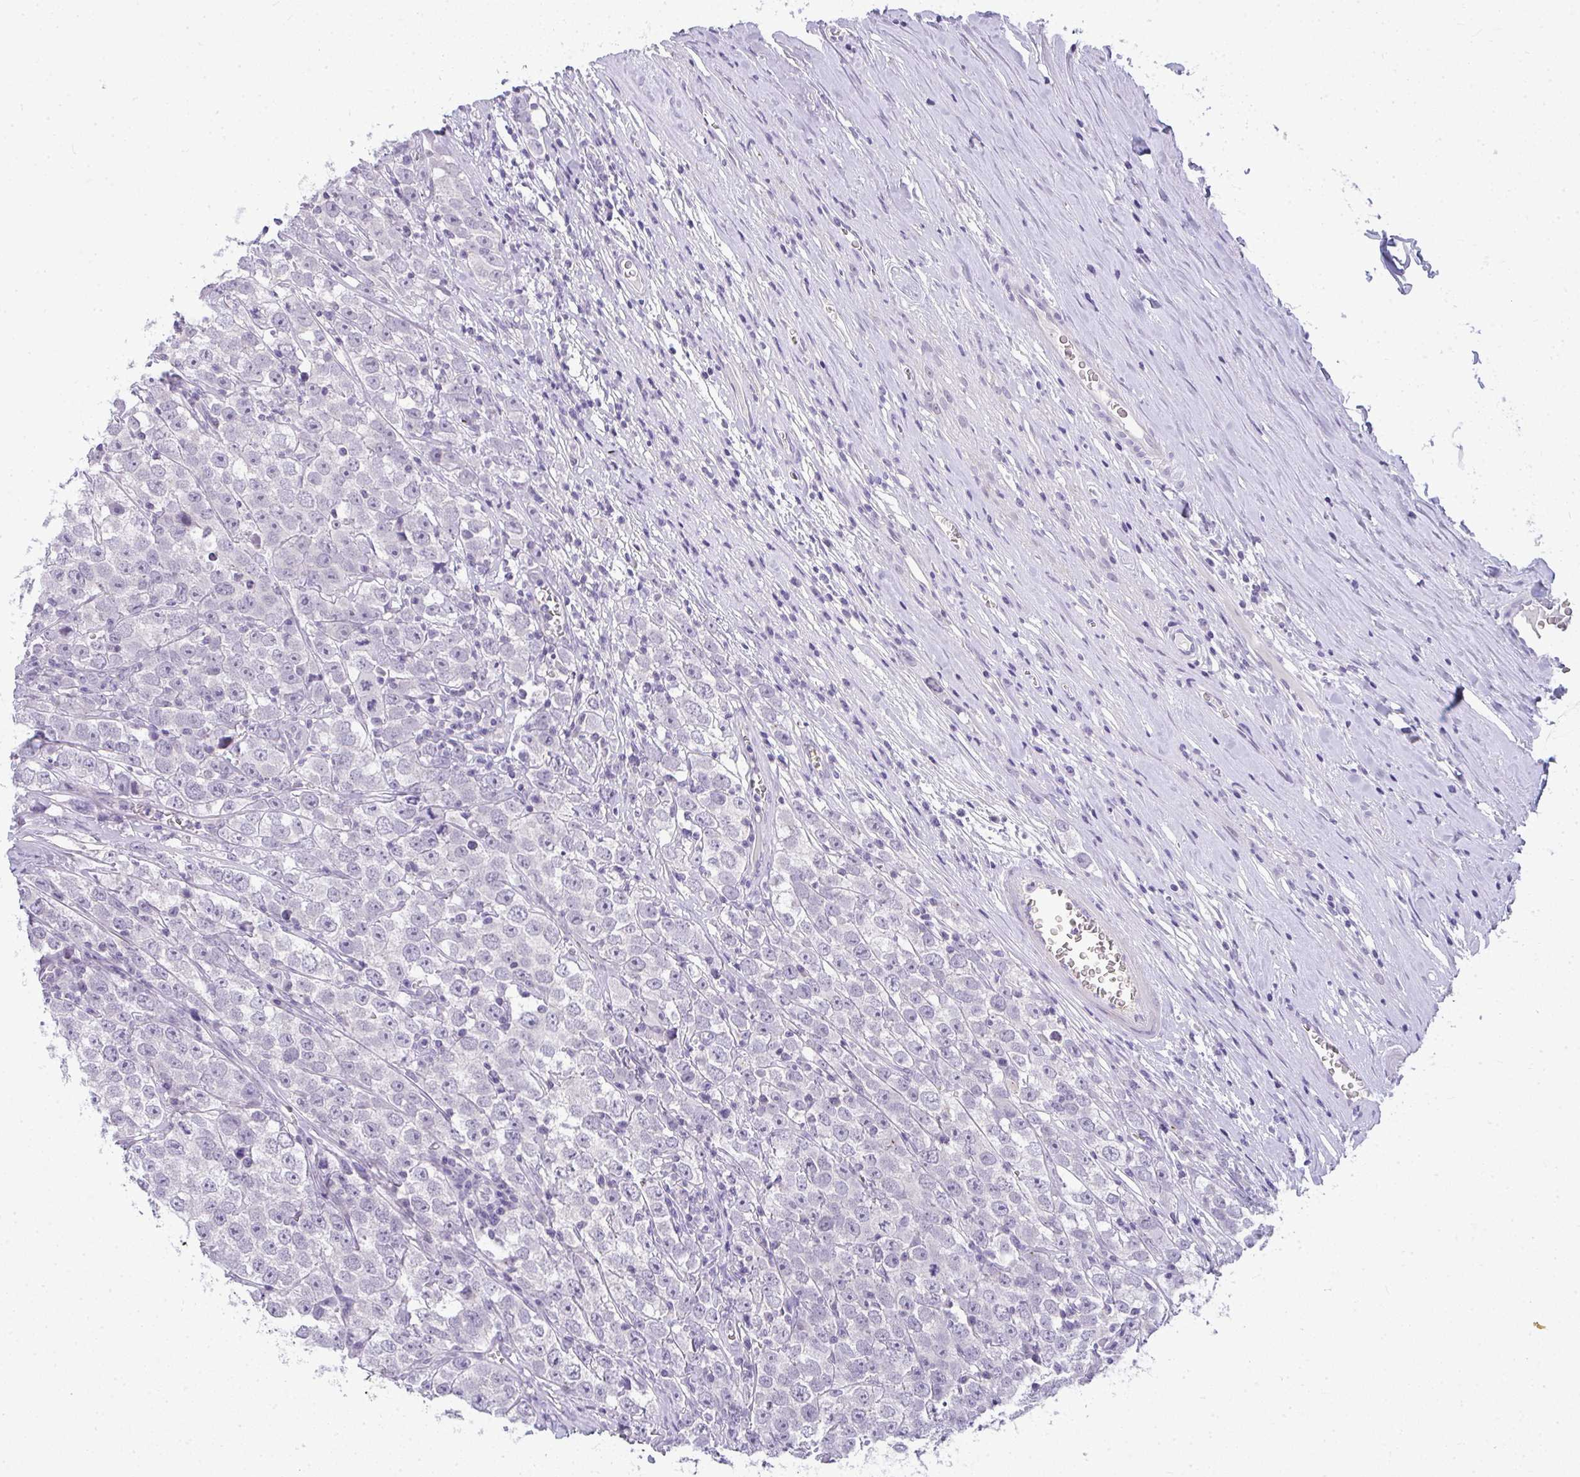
{"staining": {"intensity": "negative", "quantity": "none", "location": "none"}, "tissue": "testis cancer", "cell_type": "Tumor cells", "image_type": "cancer", "snomed": [{"axis": "morphology", "description": "Seminoma, NOS"}, {"axis": "morphology", "description": "Carcinoma, Embryonal, NOS"}, {"axis": "topography", "description": "Testis"}], "caption": "Micrograph shows no significant protein positivity in tumor cells of seminoma (testis).", "gene": "TMEM82", "patient": {"sex": "male", "age": 52}}